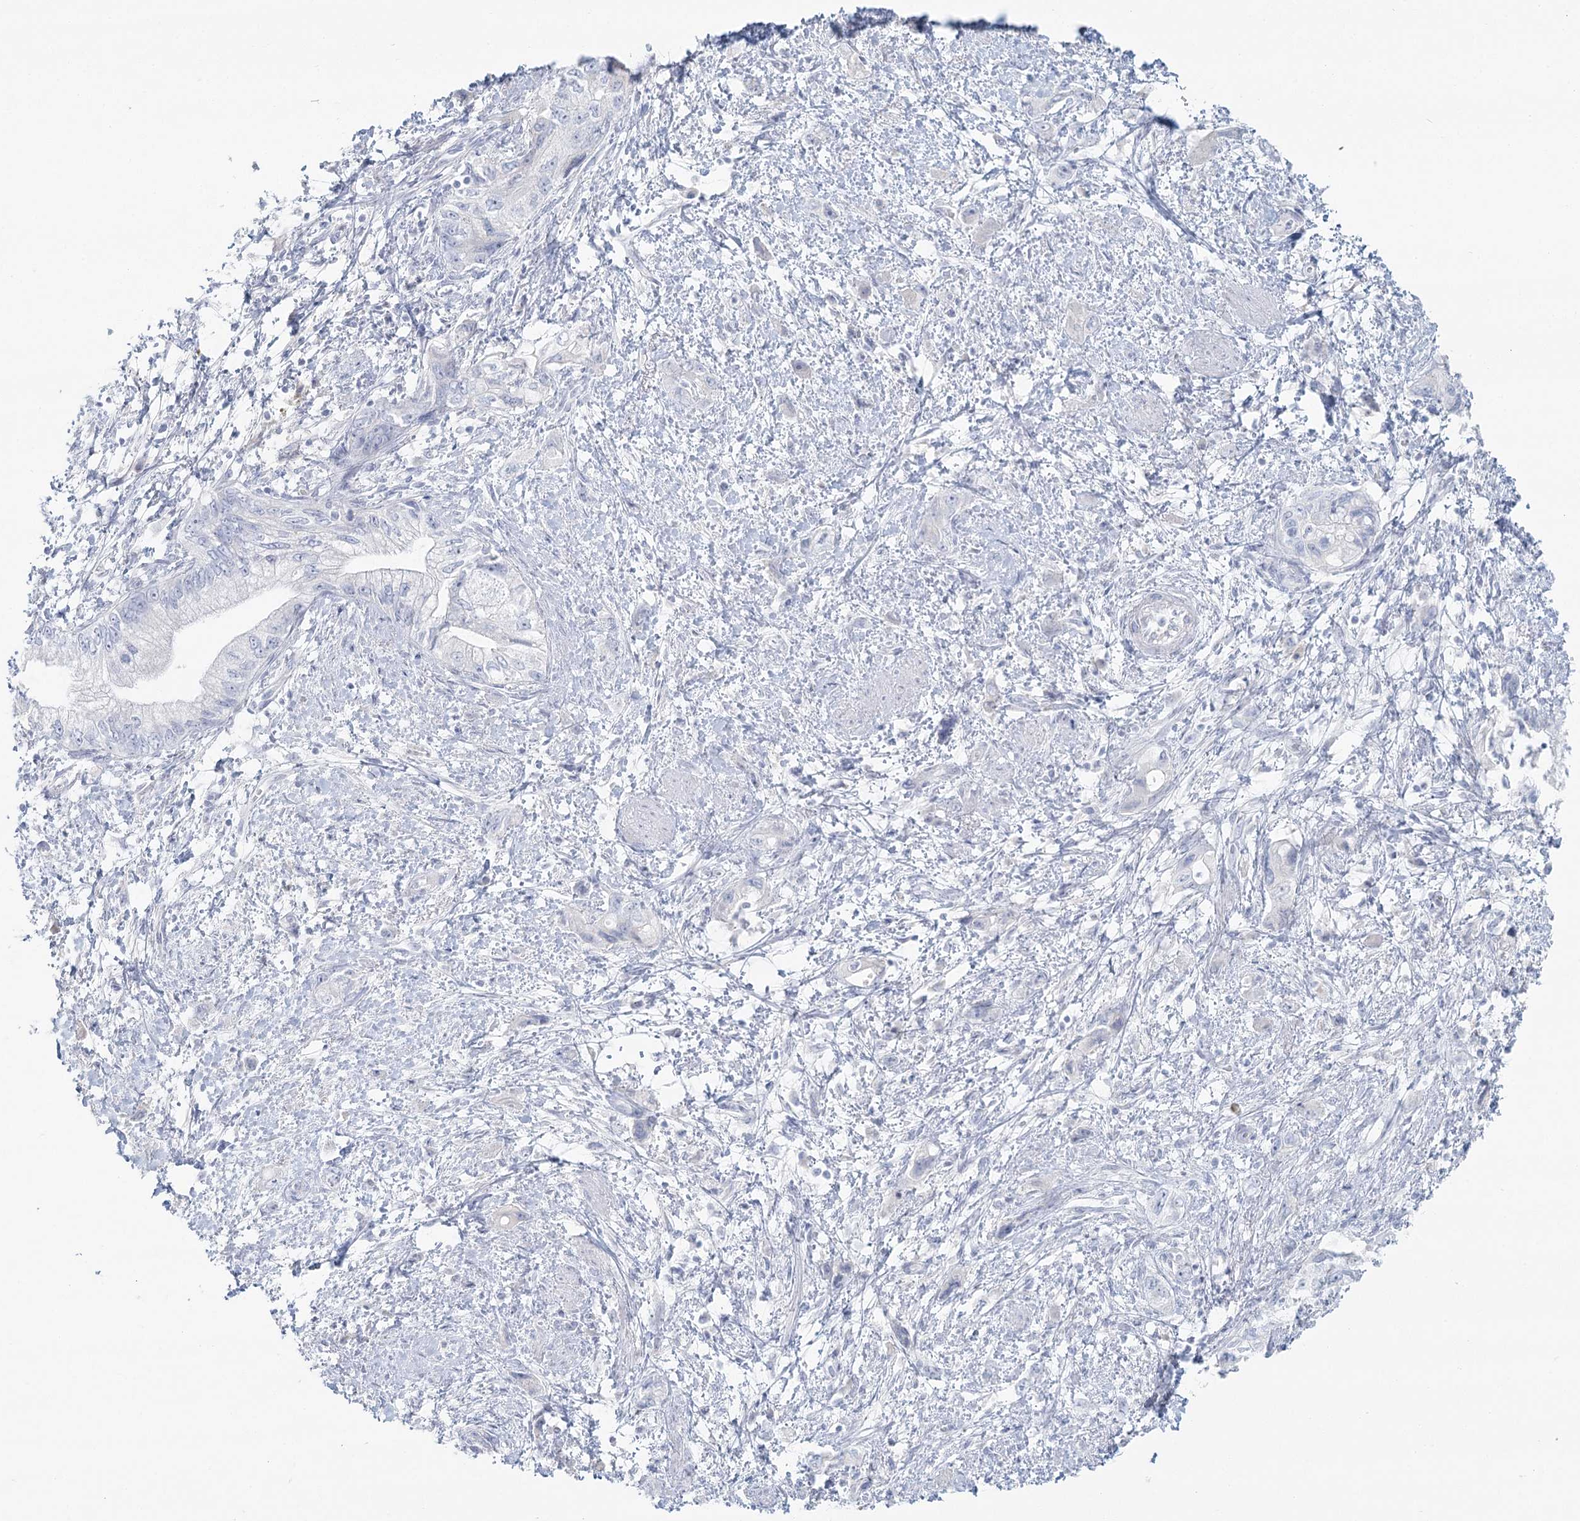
{"staining": {"intensity": "negative", "quantity": "none", "location": "none"}, "tissue": "pancreatic cancer", "cell_type": "Tumor cells", "image_type": "cancer", "snomed": [{"axis": "morphology", "description": "Adenocarcinoma, NOS"}, {"axis": "topography", "description": "Pancreas"}], "caption": "Micrograph shows no significant protein staining in tumor cells of pancreatic adenocarcinoma.", "gene": "DMGDH", "patient": {"sex": "female", "age": 73}}